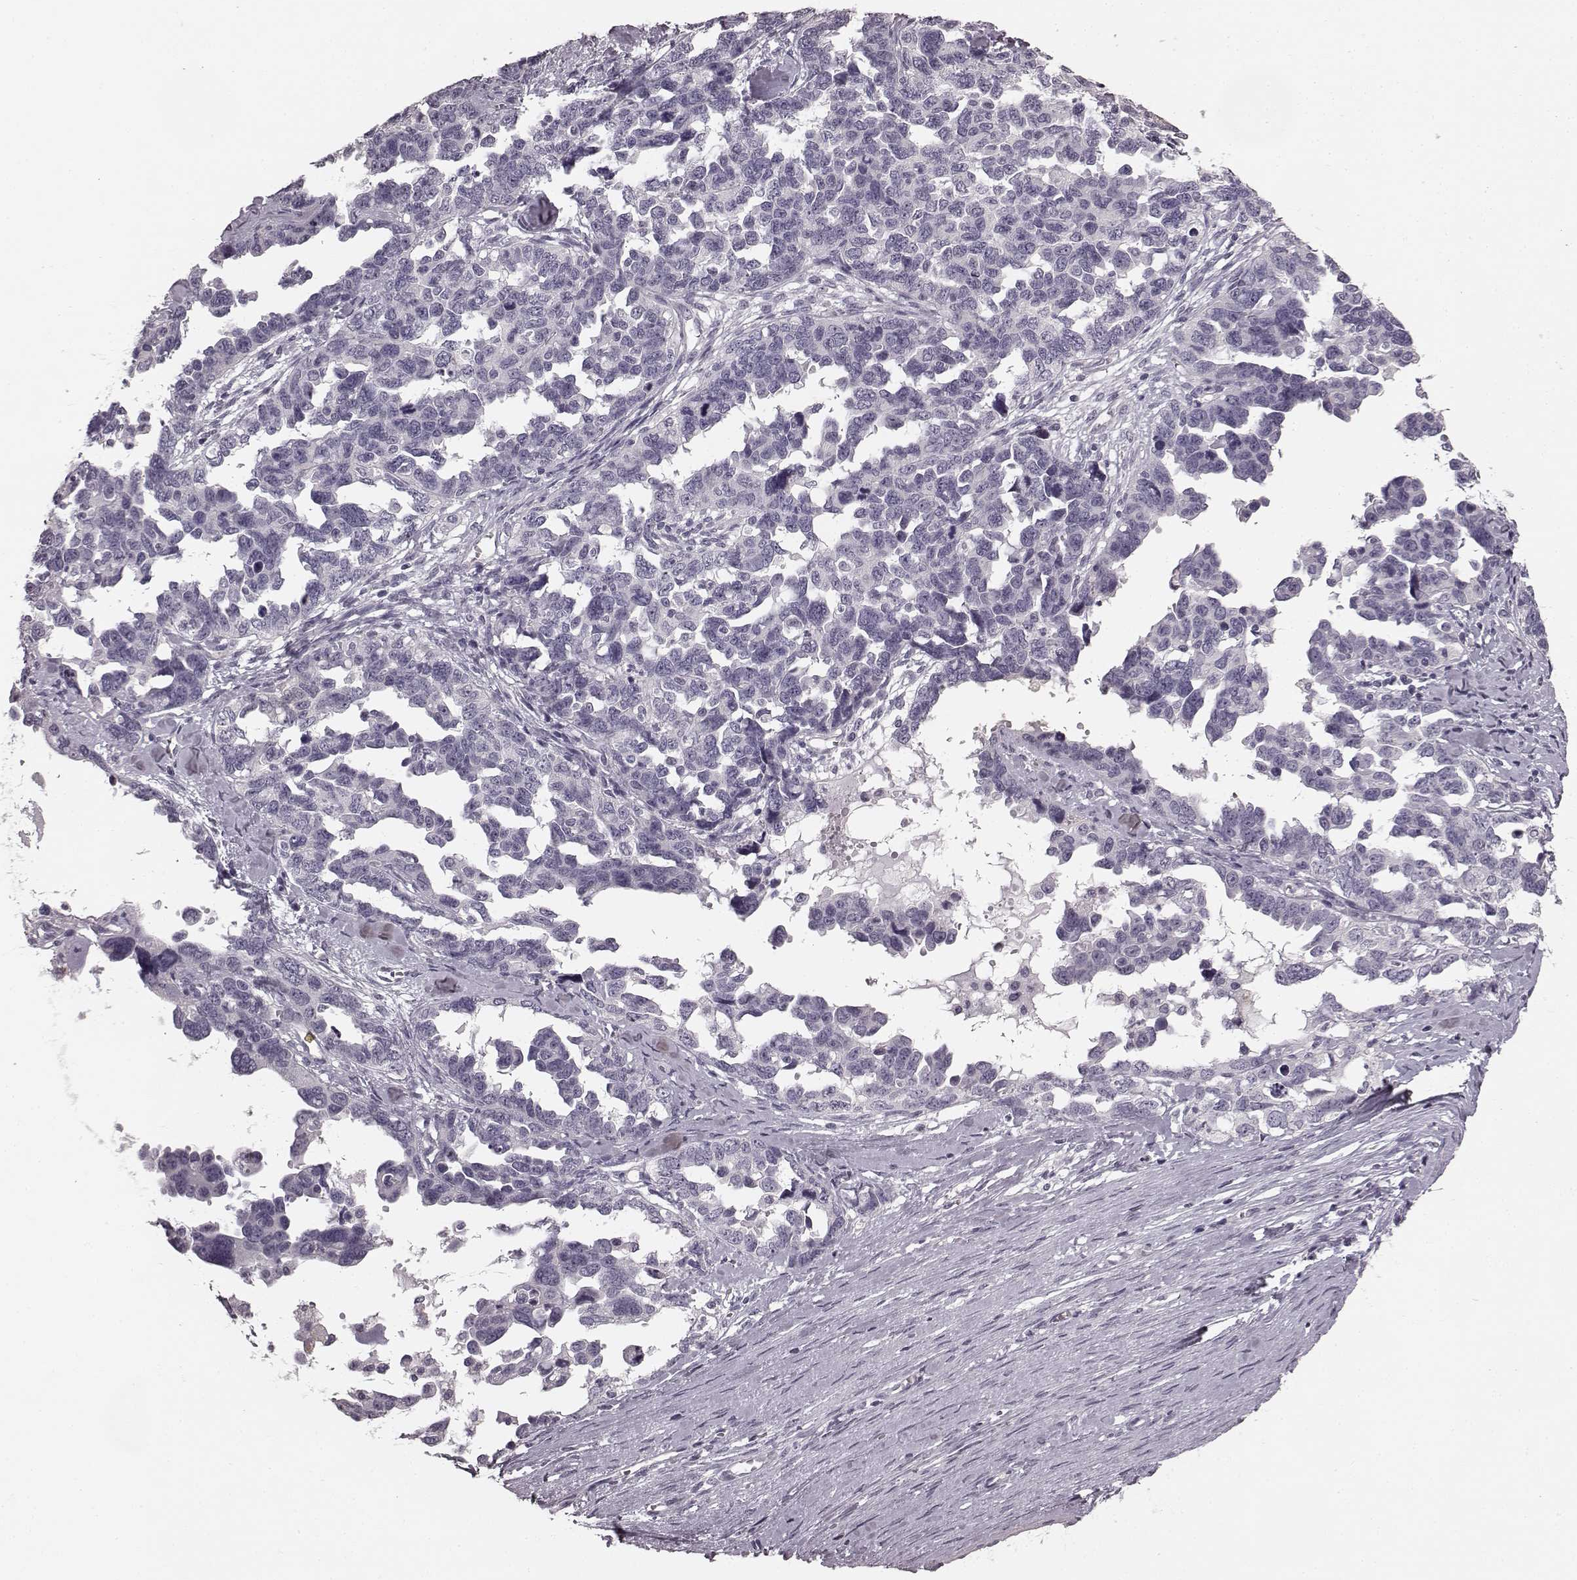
{"staining": {"intensity": "negative", "quantity": "none", "location": "none"}, "tissue": "ovarian cancer", "cell_type": "Tumor cells", "image_type": "cancer", "snomed": [{"axis": "morphology", "description": "Cystadenocarcinoma, serous, NOS"}, {"axis": "topography", "description": "Ovary"}], "caption": "Serous cystadenocarcinoma (ovarian) was stained to show a protein in brown. There is no significant expression in tumor cells. (Stains: DAB (3,3'-diaminobenzidine) immunohistochemistry with hematoxylin counter stain, Microscopy: brightfield microscopy at high magnification).", "gene": "RIT2", "patient": {"sex": "female", "age": 69}}